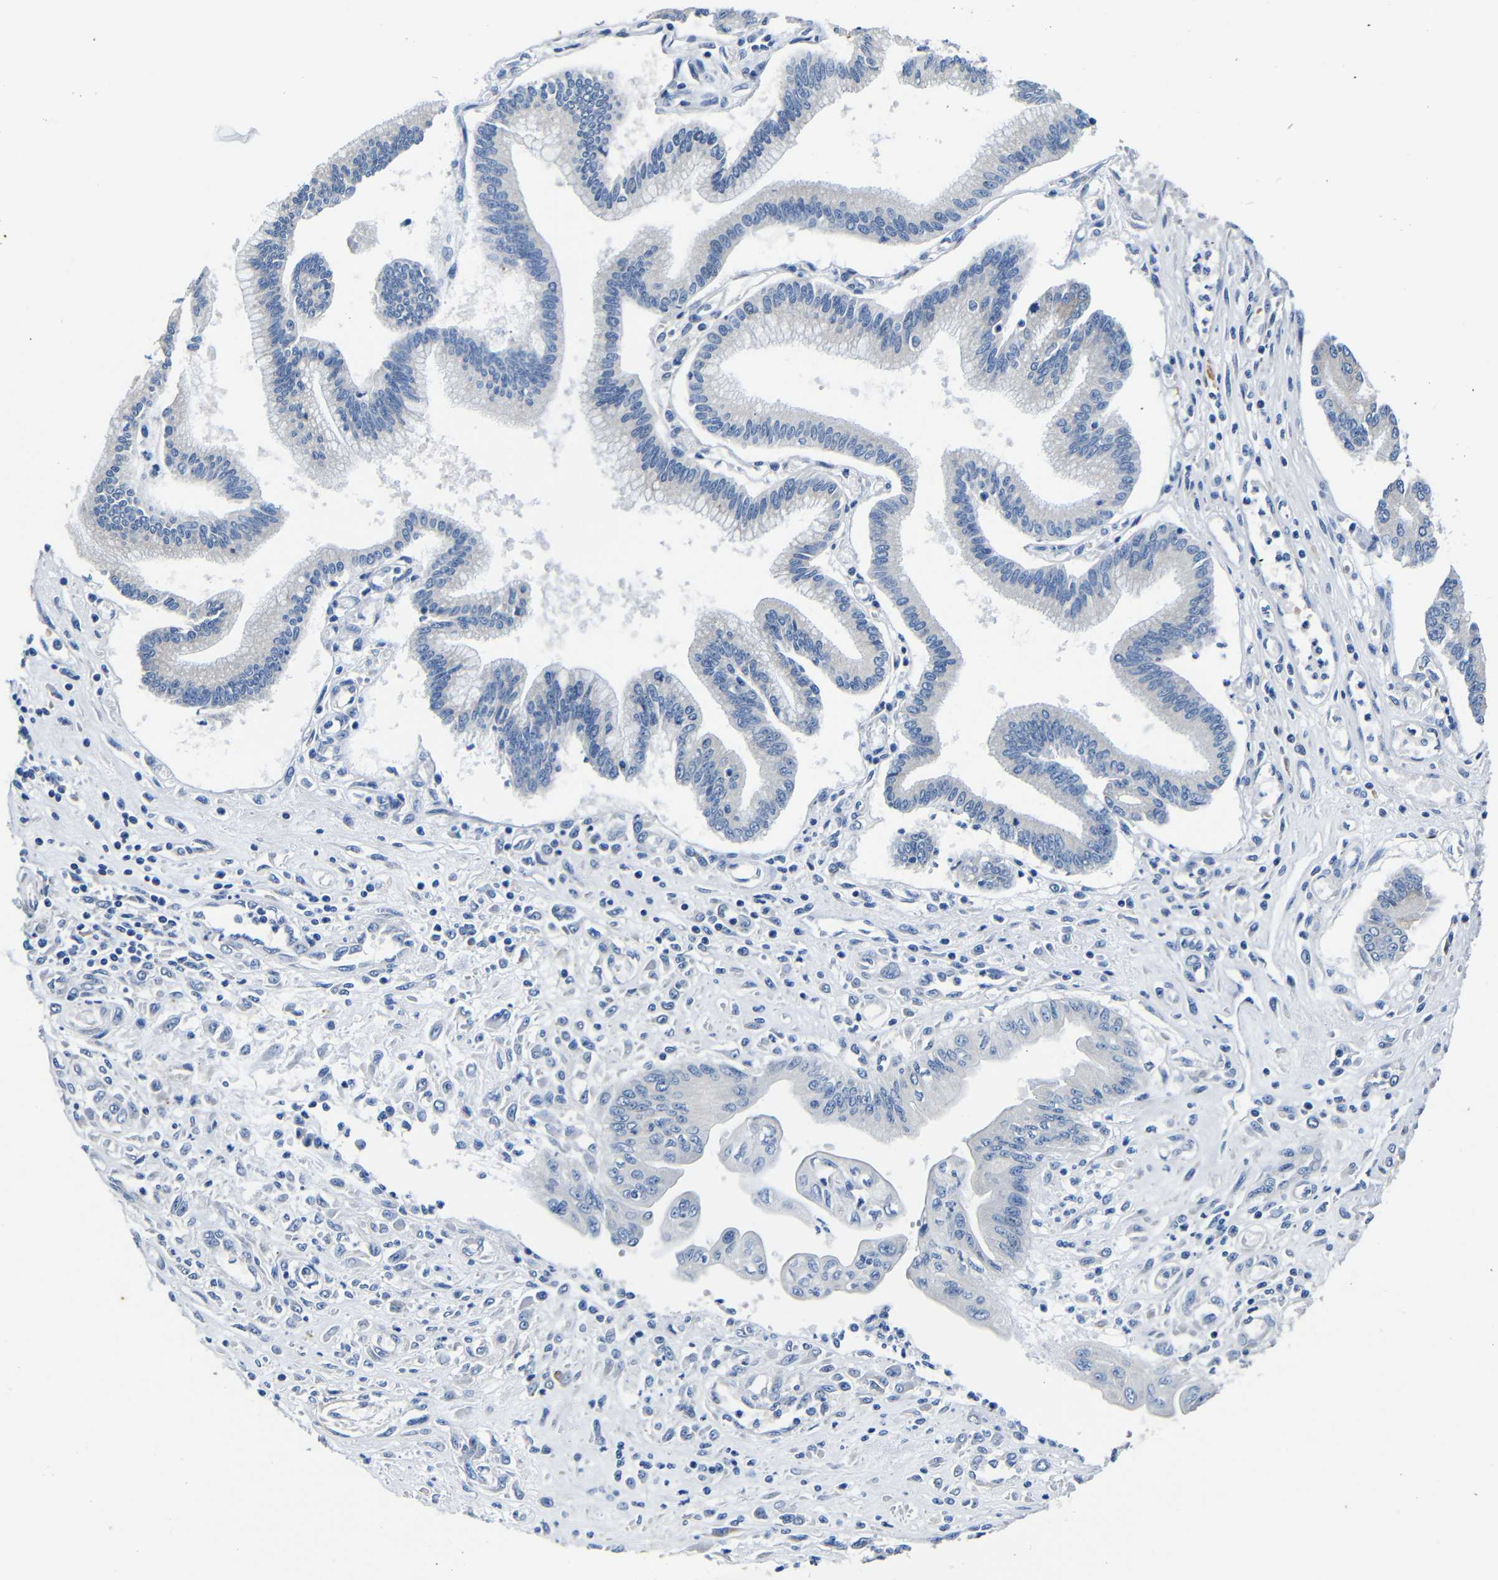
{"staining": {"intensity": "negative", "quantity": "none", "location": "none"}, "tissue": "pancreatic cancer", "cell_type": "Tumor cells", "image_type": "cancer", "snomed": [{"axis": "morphology", "description": "Adenocarcinoma, NOS"}, {"axis": "topography", "description": "Pancreas"}], "caption": "A photomicrograph of adenocarcinoma (pancreatic) stained for a protein shows no brown staining in tumor cells.", "gene": "TNFAIP1", "patient": {"sex": "male", "age": 56}}